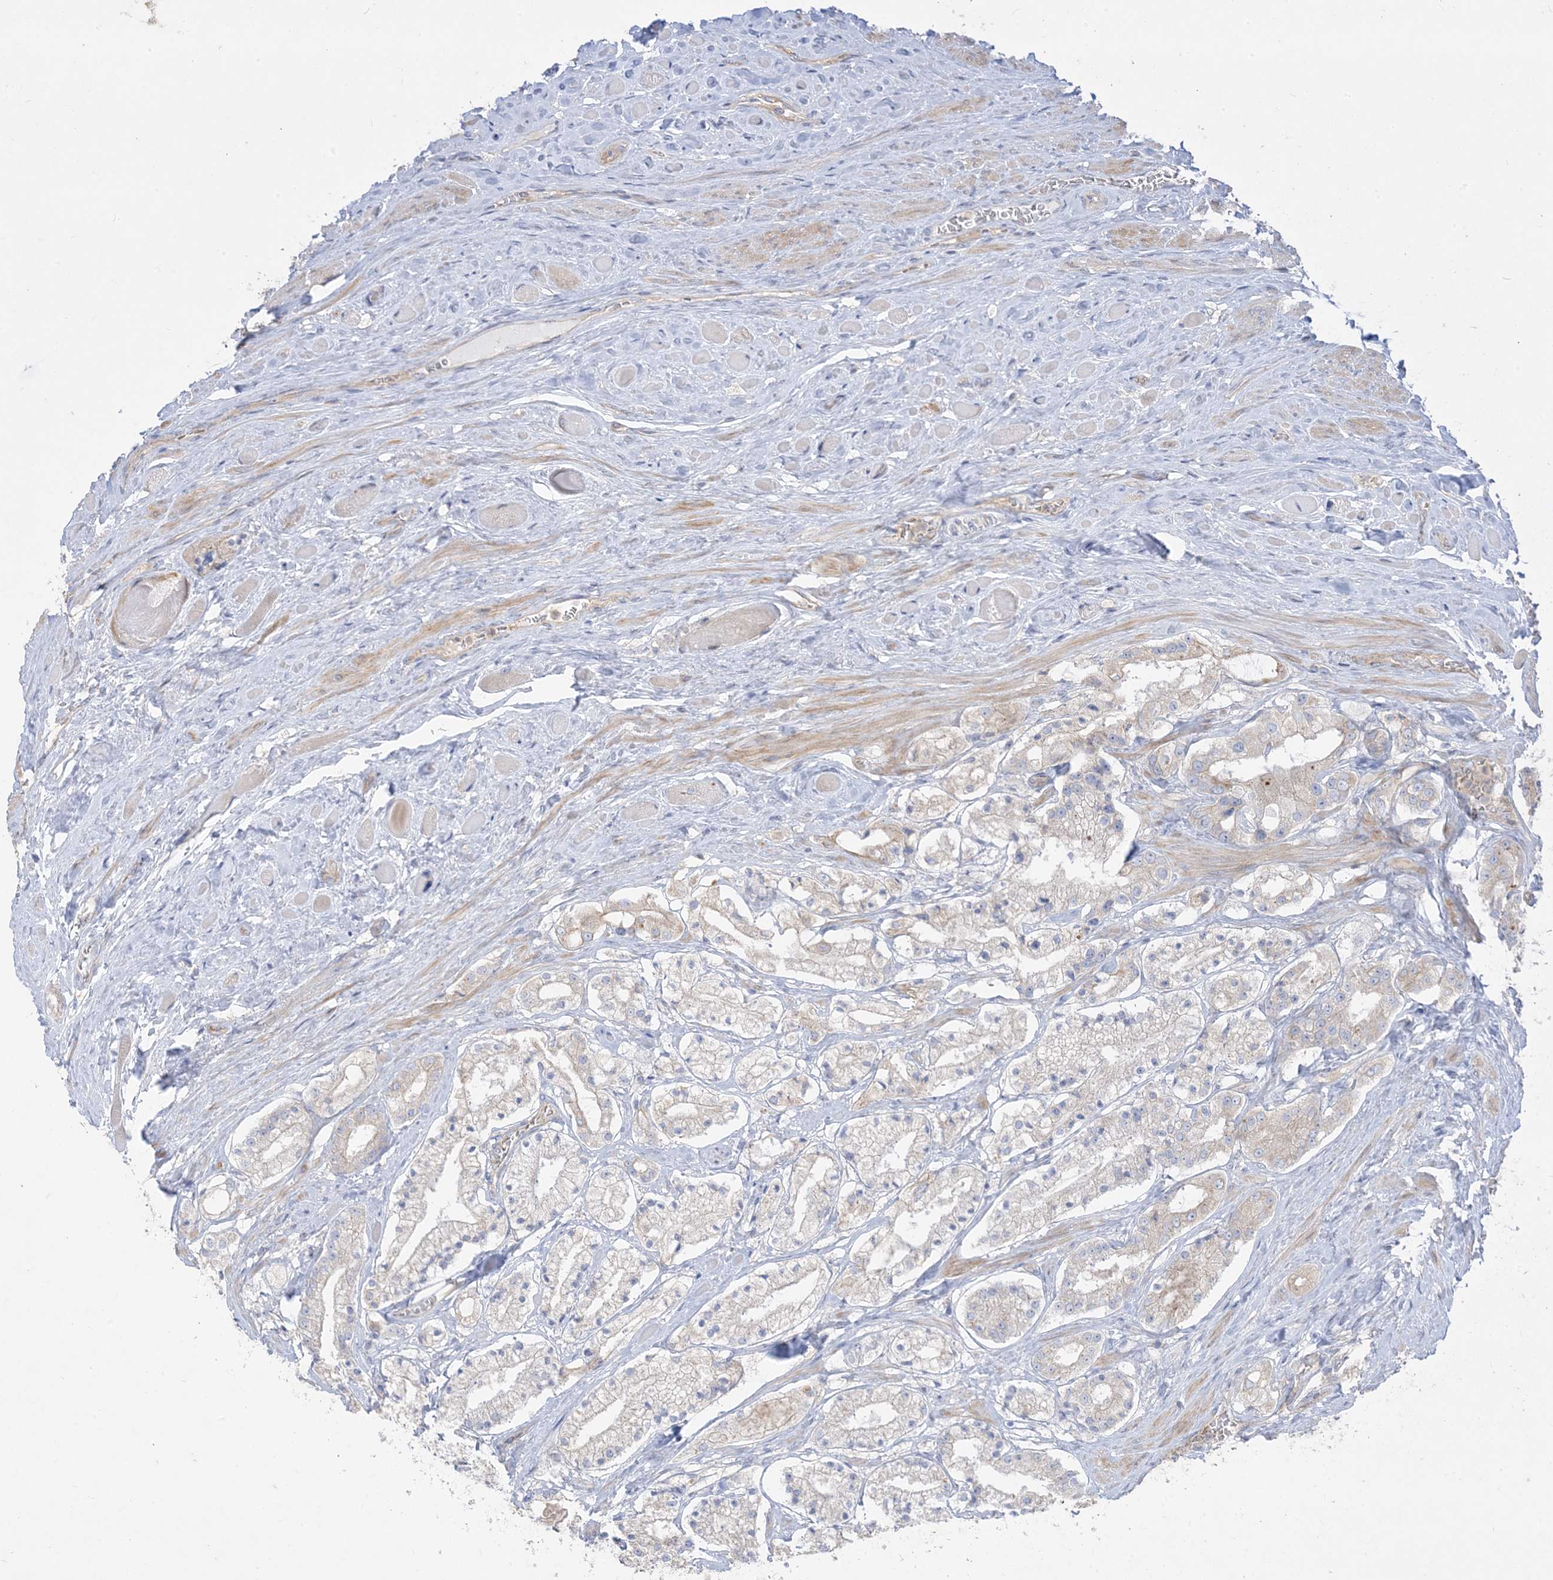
{"staining": {"intensity": "negative", "quantity": "none", "location": "none"}, "tissue": "prostate cancer", "cell_type": "Tumor cells", "image_type": "cancer", "snomed": [{"axis": "morphology", "description": "Adenocarcinoma, High grade"}, {"axis": "topography", "description": "Prostate"}], "caption": "A high-resolution image shows immunohistochemistry staining of prostate cancer, which displays no significant expression in tumor cells.", "gene": "ARHGEF9", "patient": {"sex": "male", "age": 64}}